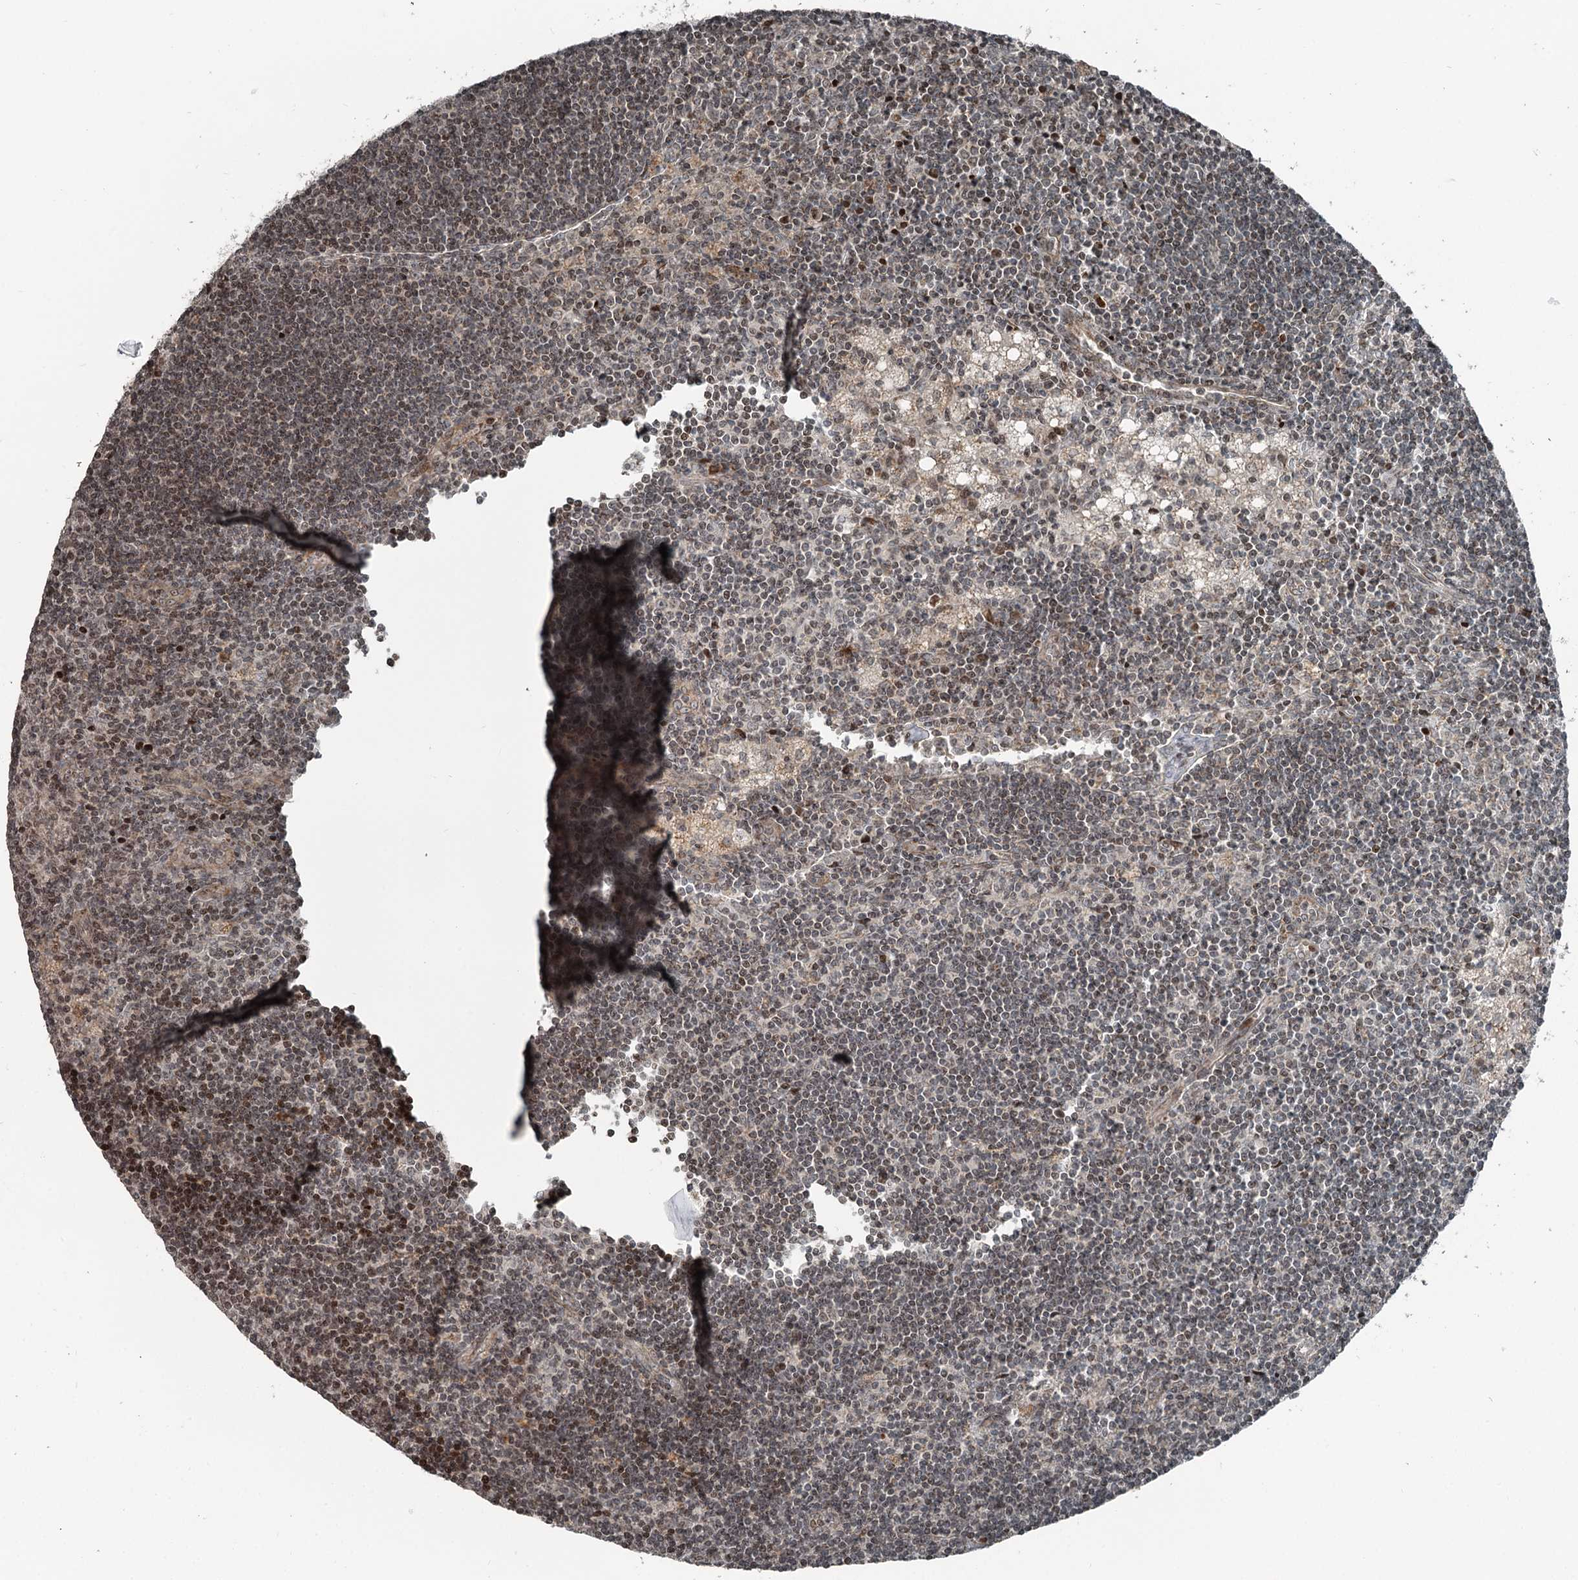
{"staining": {"intensity": "weak", "quantity": "25%-75%", "location": "cytoplasmic/membranous"}, "tissue": "lymph node", "cell_type": "Germinal center cells", "image_type": "normal", "snomed": [{"axis": "morphology", "description": "Normal tissue, NOS"}, {"axis": "topography", "description": "Lymph node"}], "caption": "Immunohistochemistry photomicrograph of normal human lymph node stained for a protein (brown), which shows low levels of weak cytoplasmic/membranous positivity in about 25%-75% of germinal center cells.", "gene": "RASSF8", "patient": {"sex": "male", "age": 24}}